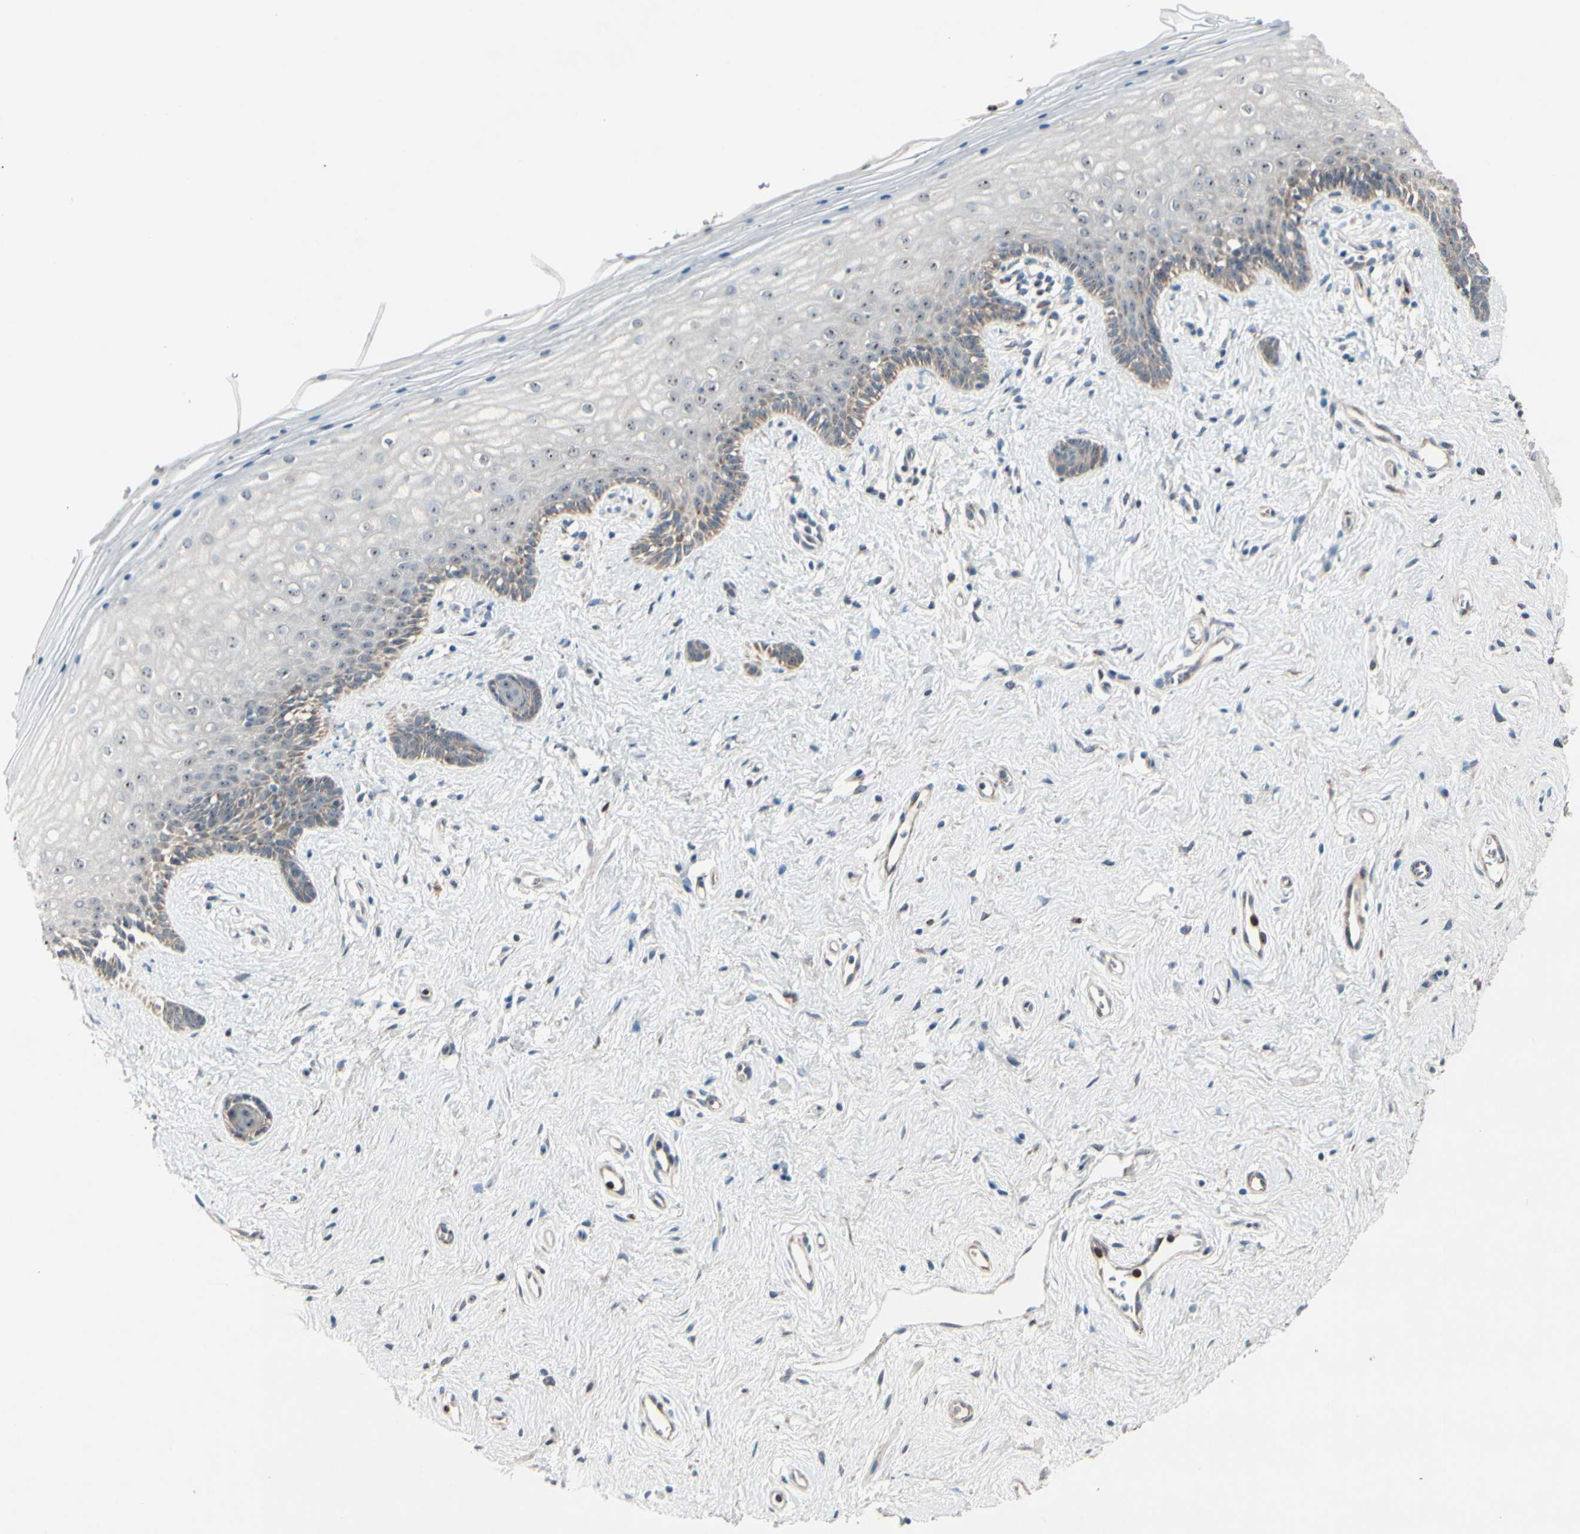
{"staining": {"intensity": "moderate", "quantity": "<25%", "location": "cytoplasmic/membranous"}, "tissue": "vagina", "cell_type": "Squamous epithelial cells", "image_type": "normal", "snomed": [{"axis": "morphology", "description": "Normal tissue, NOS"}, {"axis": "topography", "description": "Vagina"}], "caption": "A photomicrograph of human vagina stained for a protein displays moderate cytoplasmic/membranous brown staining in squamous epithelial cells.", "gene": "CPT1A", "patient": {"sex": "female", "age": 44}}